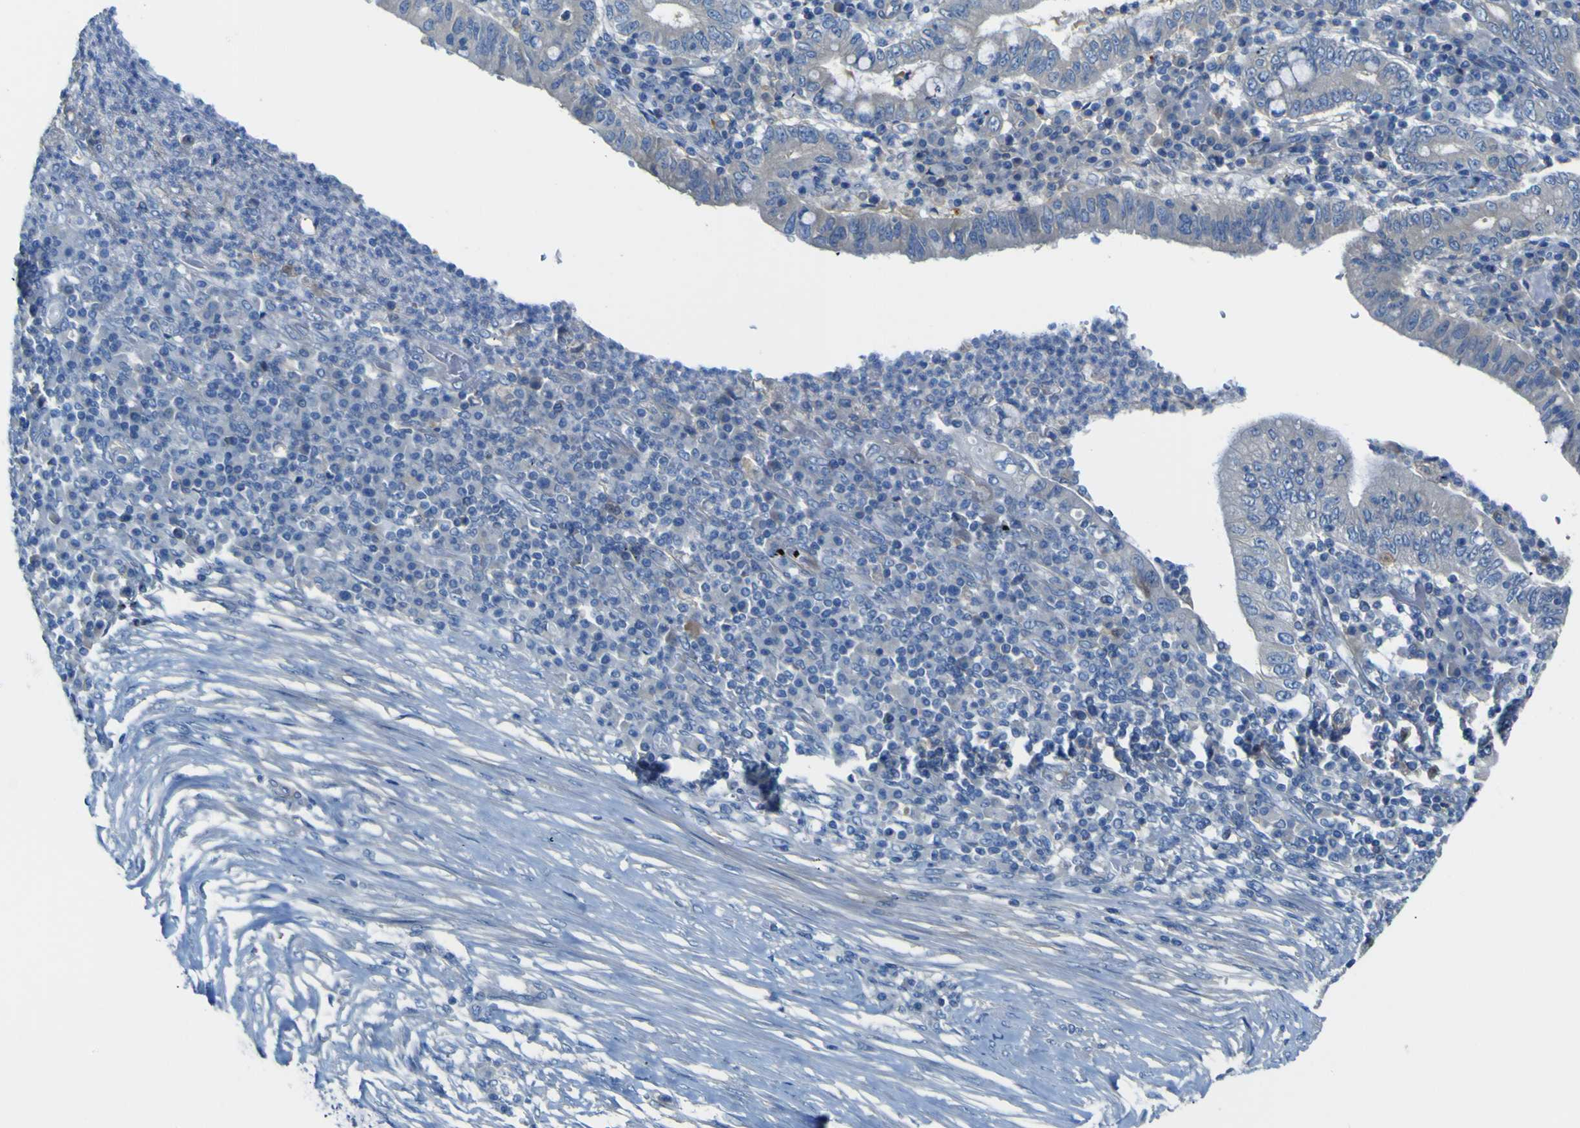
{"staining": {"intensity": "negative", "quantity": "none", "location": "none"}, "tissue": "stomach cancer", "cell_type": "Tumor cells", "image_type": "cancer", "snomed": [{"axis": "morphology", "description": "Normal tissue, NOS"}, {"axis": "morphology", "description": "Adenocarcinoma, NOS"}, {"axis": "topography", "description": "Esophagus"}, {"axis": "topography", "description": "Stomach, upper"}, {"axis": "topography", "description": "Peripheral nerve tissue"}], "caption": "Tumor cells show no significant staining in stomach cancer (adenocarcinoma). (Brightfield microscopy of DAB IHC at high magnification).", "gene": "ADGRA2", "patient": {"sex": "male", "age": 62}}